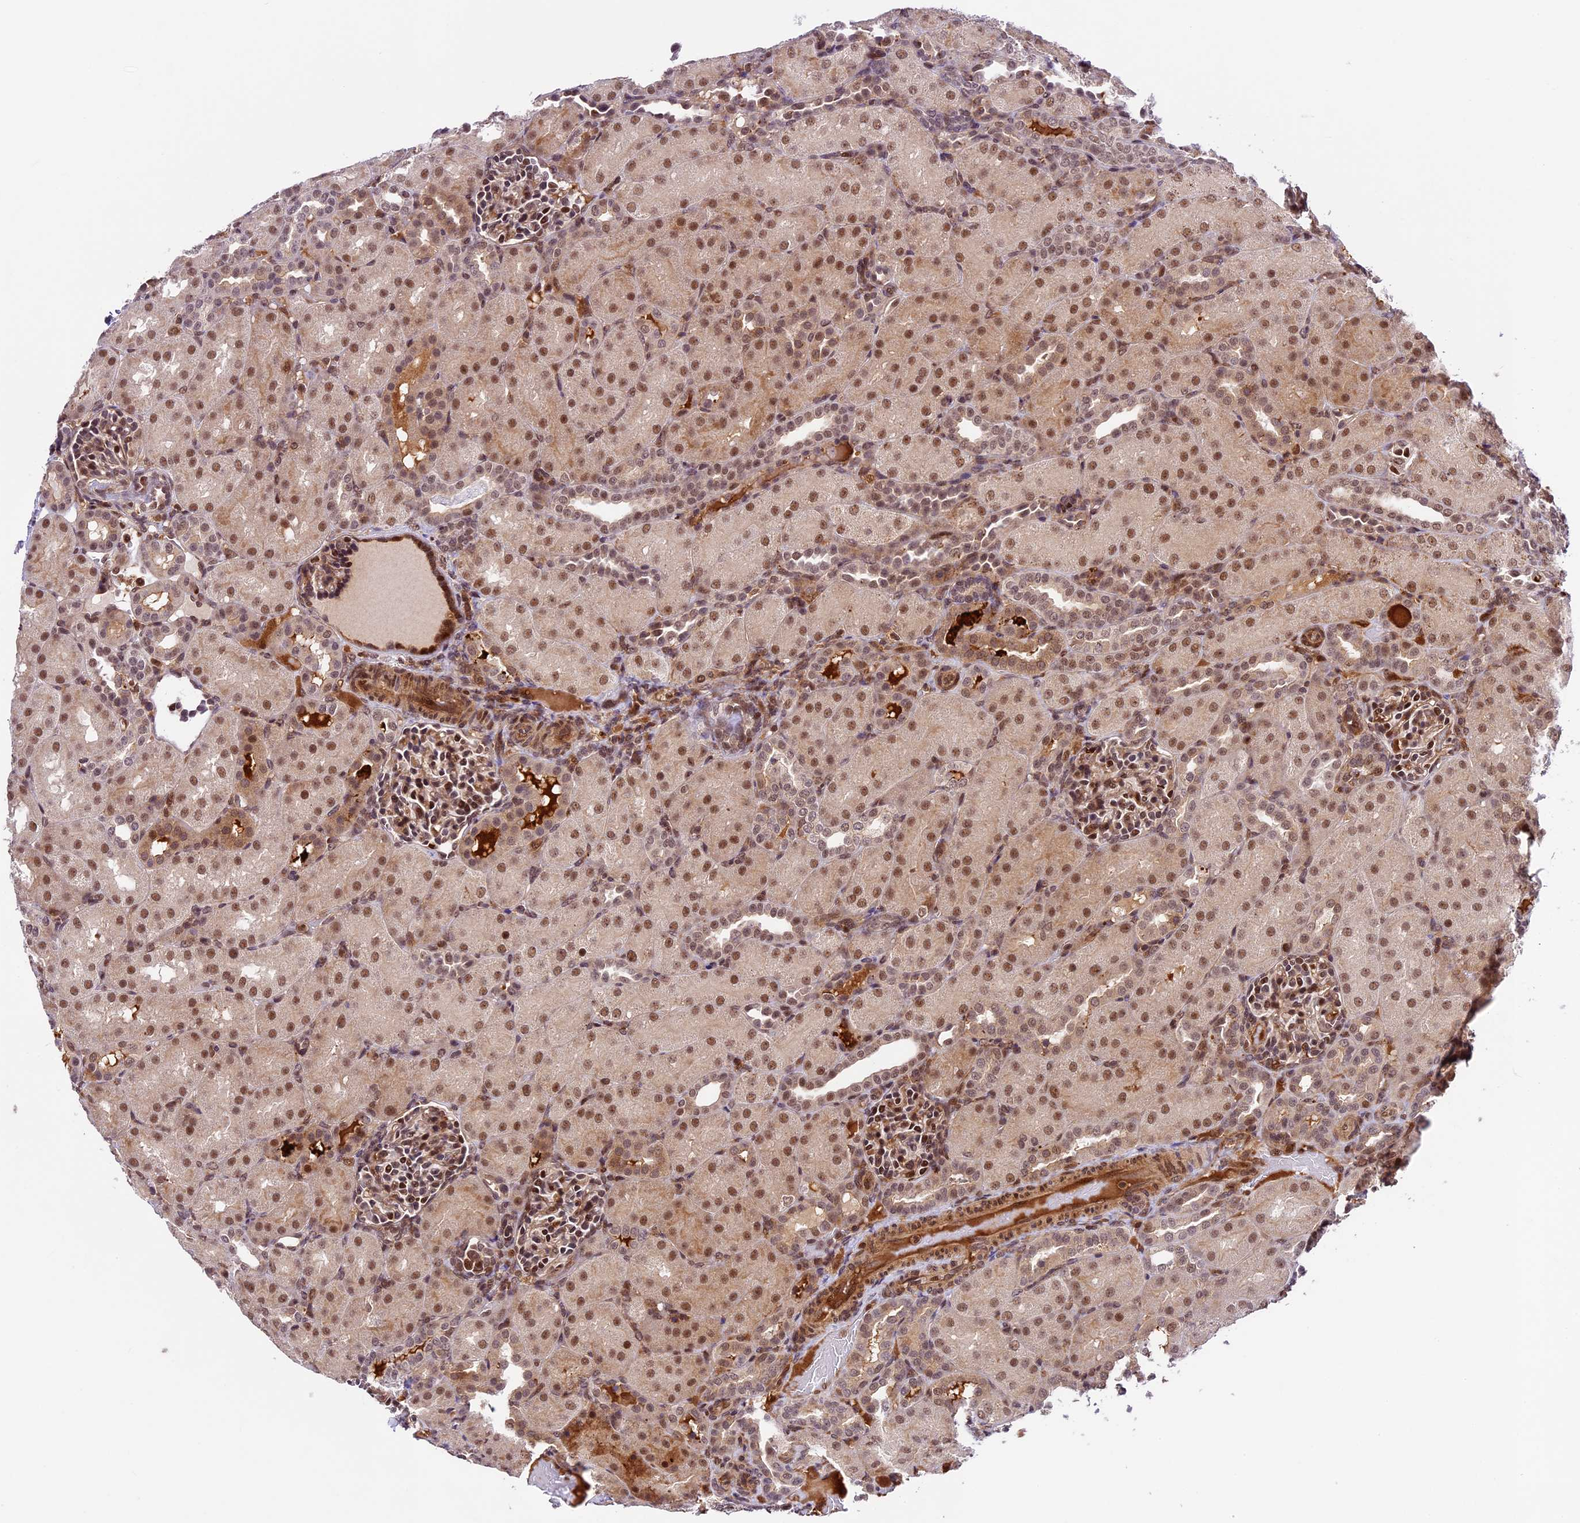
{"staining": {"intensity": "moderate", "quantity": "25%-75%", "location": "nuclear"}, "tissue": "kidney", "cell_type": "Cells in glomeruli", "image_type": "normal", "snomed": [{"axis": "morphology", "description": "Normal tissue, NOS"}, {"axis": "topography", "description": "Kidney"}], "caption": "Brown immunohistochemical staining in normal human kidney demonstrates moderate nuclear expression in about 25%-75% of cells in glomeruli. Ihc stains the protein in brown and the nuclei are stained blue.", "gene": "DHX38", "patient": {"sex": "male", "age": 1}}